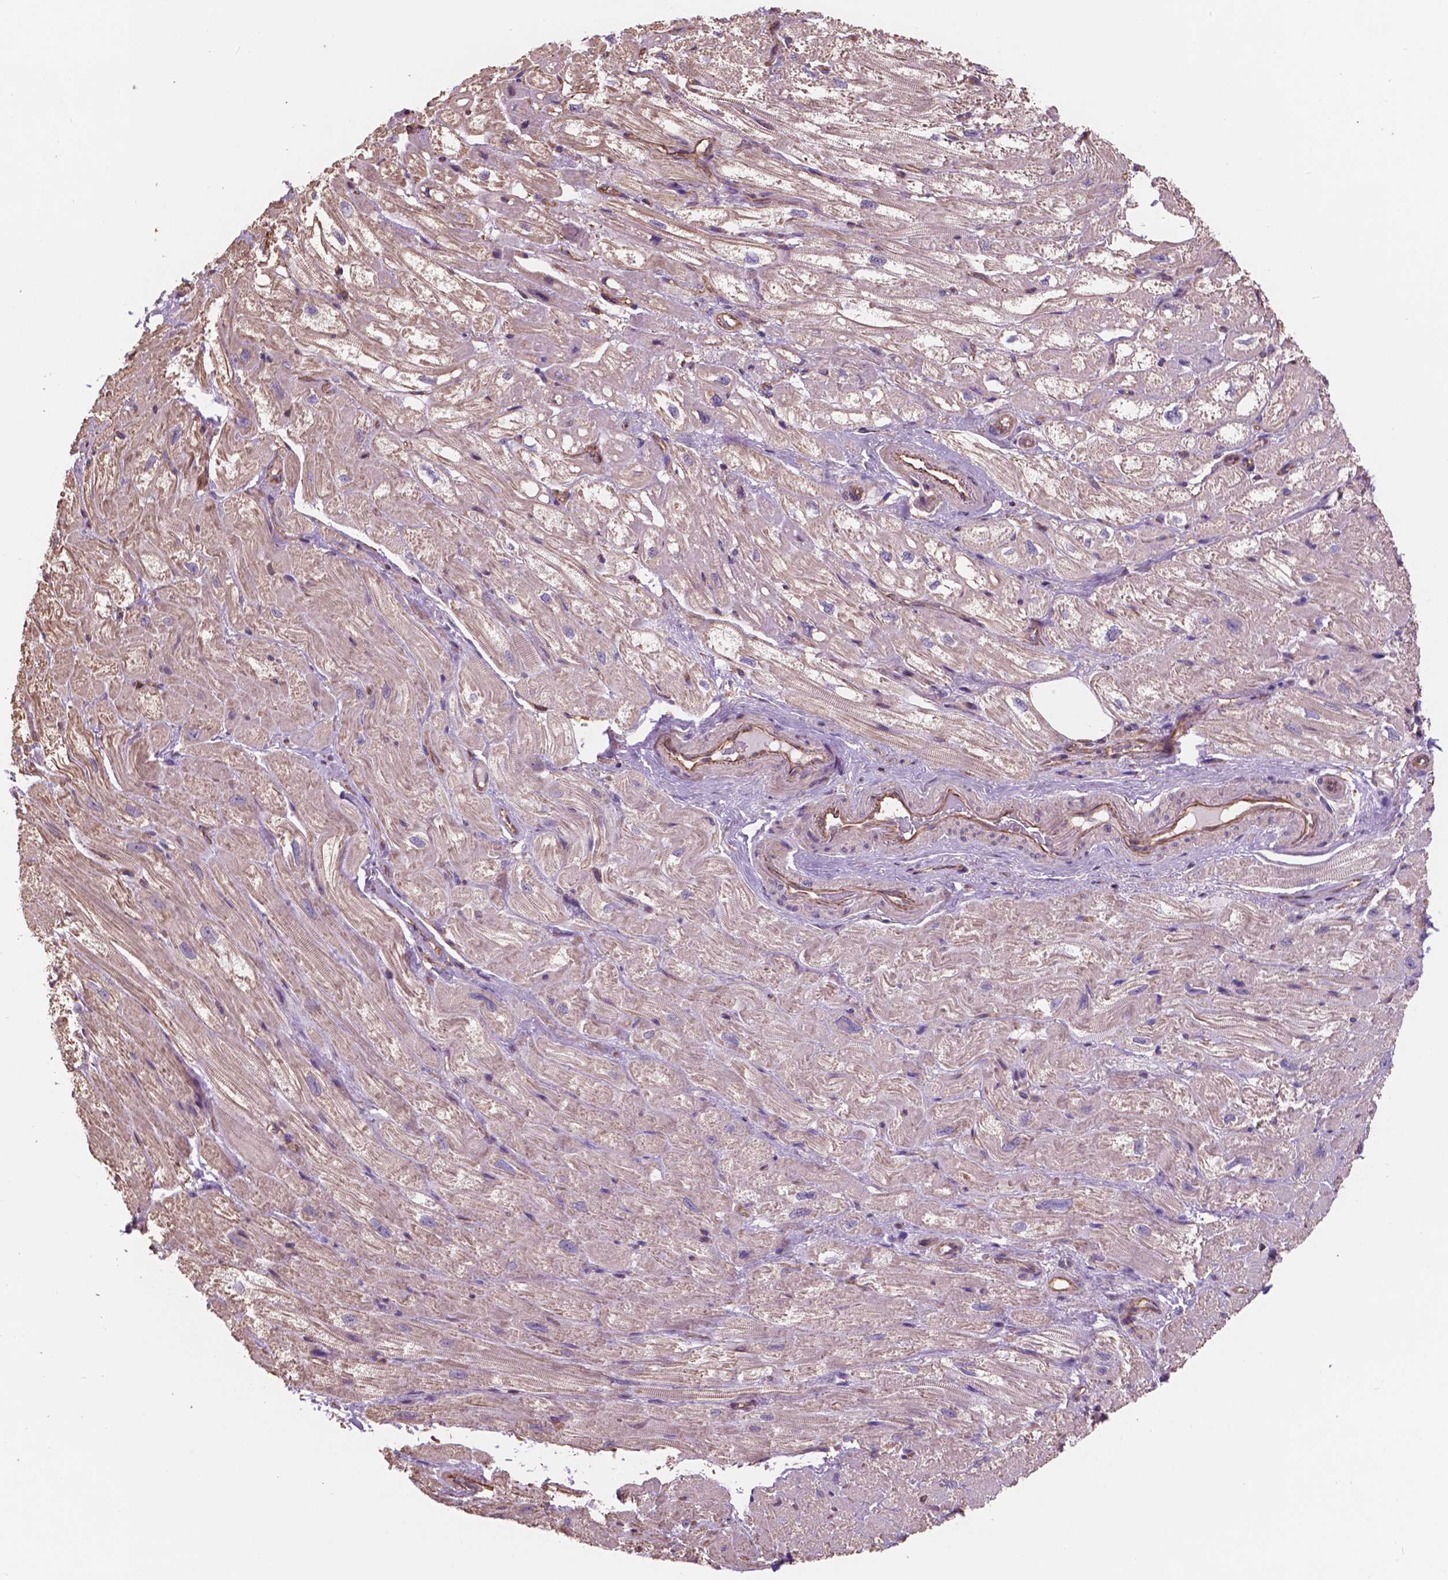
{"staining": {"intensity": "negative", "quantity": "none", "location": "none"}, "tissue": "heart muscle", "cell_type": "Cardiomyocytes", "image_type": "normal", "snomed": [{"axis": "morphology", "description": "Normal tissue, NOS"}, {"axis": "topography", "description": "Heart"}], "caption": "A high-resolution image shows immunohistochemistry staining of unremarkable heart muscle, which displays no significant positivity in cardiomyocytes. Brightfield microscopy of immunohistochemistry stained with DAB (3,3'-diaminobenzidine) (brown) and hematoxylin (blue), captured at high magnification.", "gene": "NIPA2", "patient": {"sex": "female", "age": 69}}